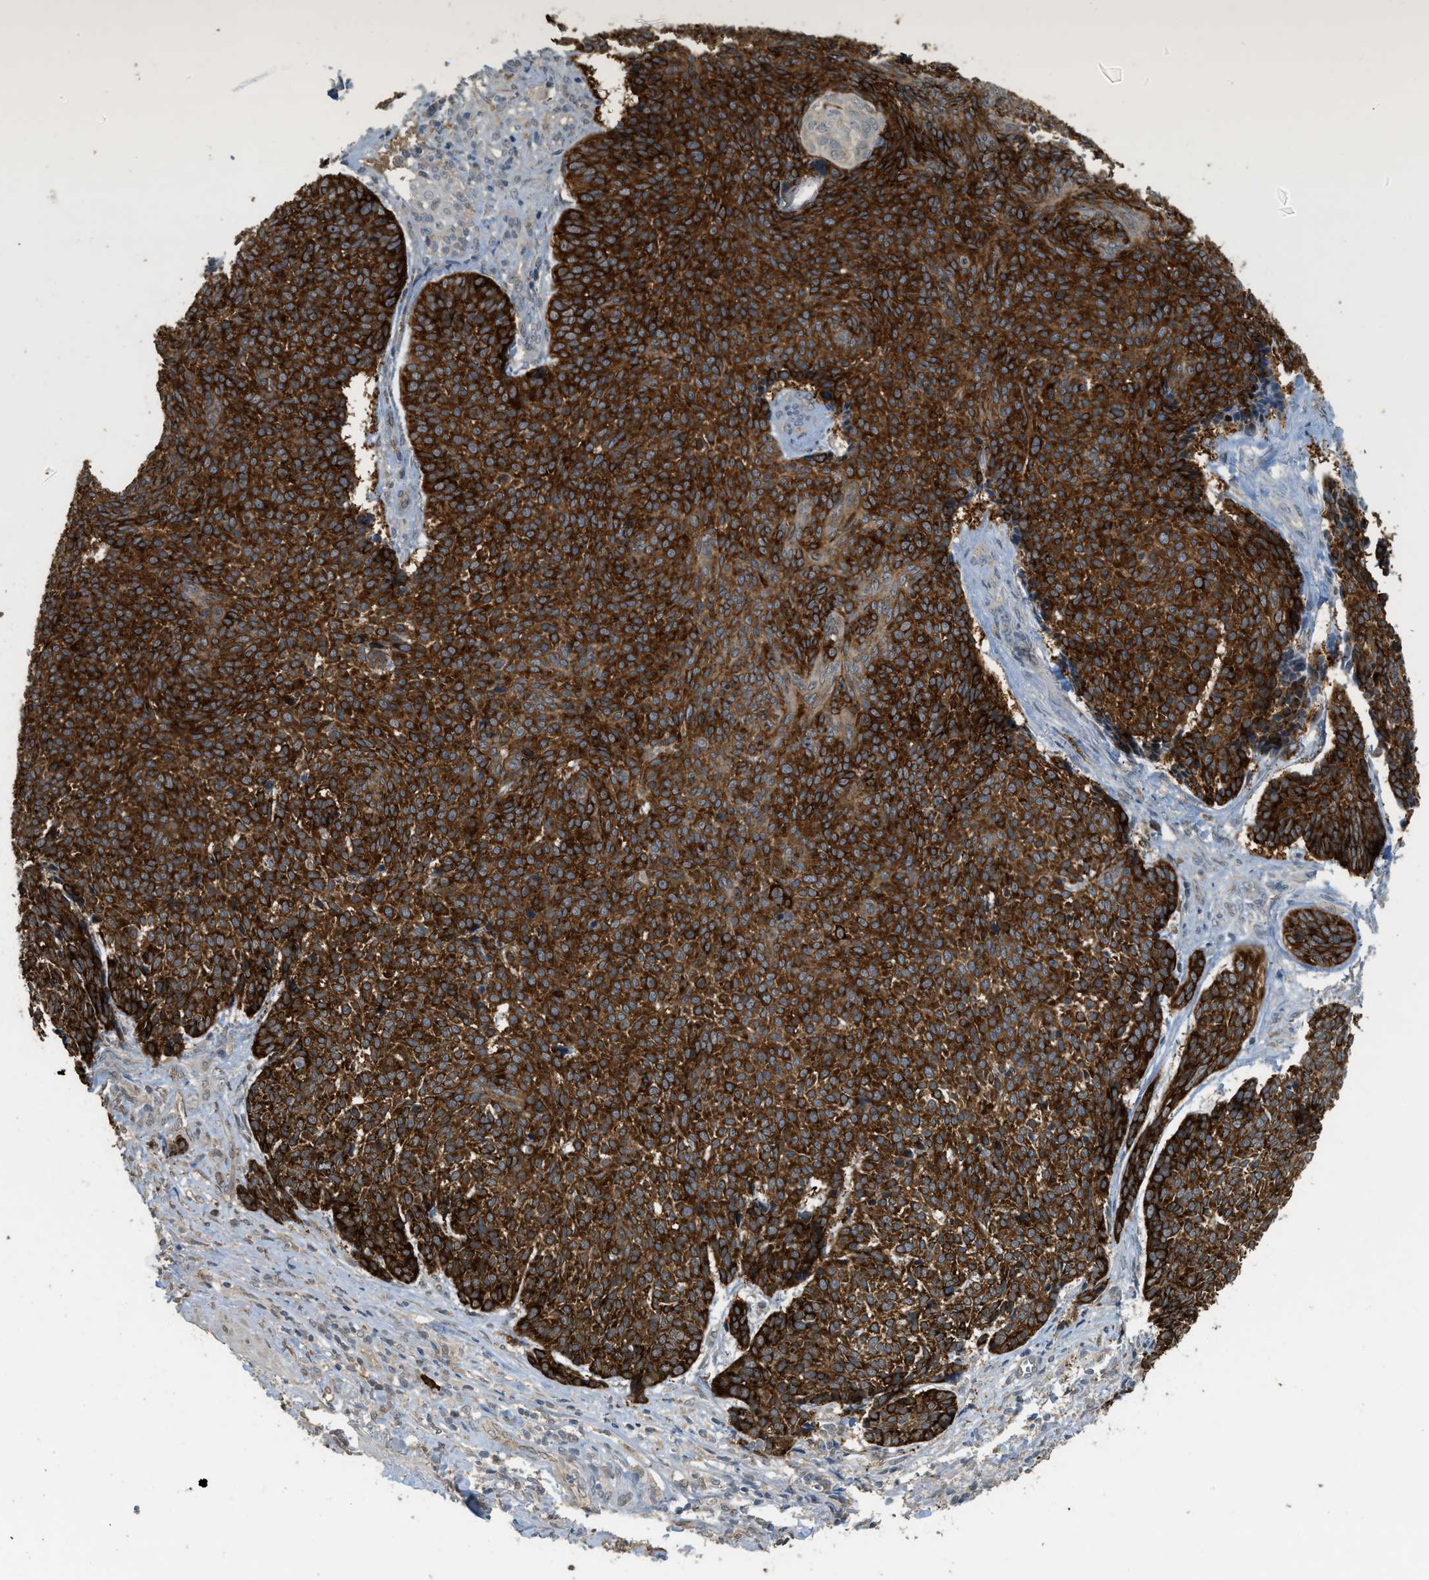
{"staining": {"intensity": "strong", "quantity": ">75%", "location": "cytoplasmic/membranous"}, "tissue": "skin cancer", "cell_type": "Tumor cells", "image_type": "cancer", "snomed": [{"axis": "morphology", "description": "Basal cell carcinoma"}, {"axis": "topography", "description": "Skin"}], "caption": "Strong cytoplasmic/membranous protein positivity is identified in approximately >75% of tumor cells in basal cell carcinoma (skin).", "gene": "IGF2BP2", "patient": {"sex": "male", "age": 84}}